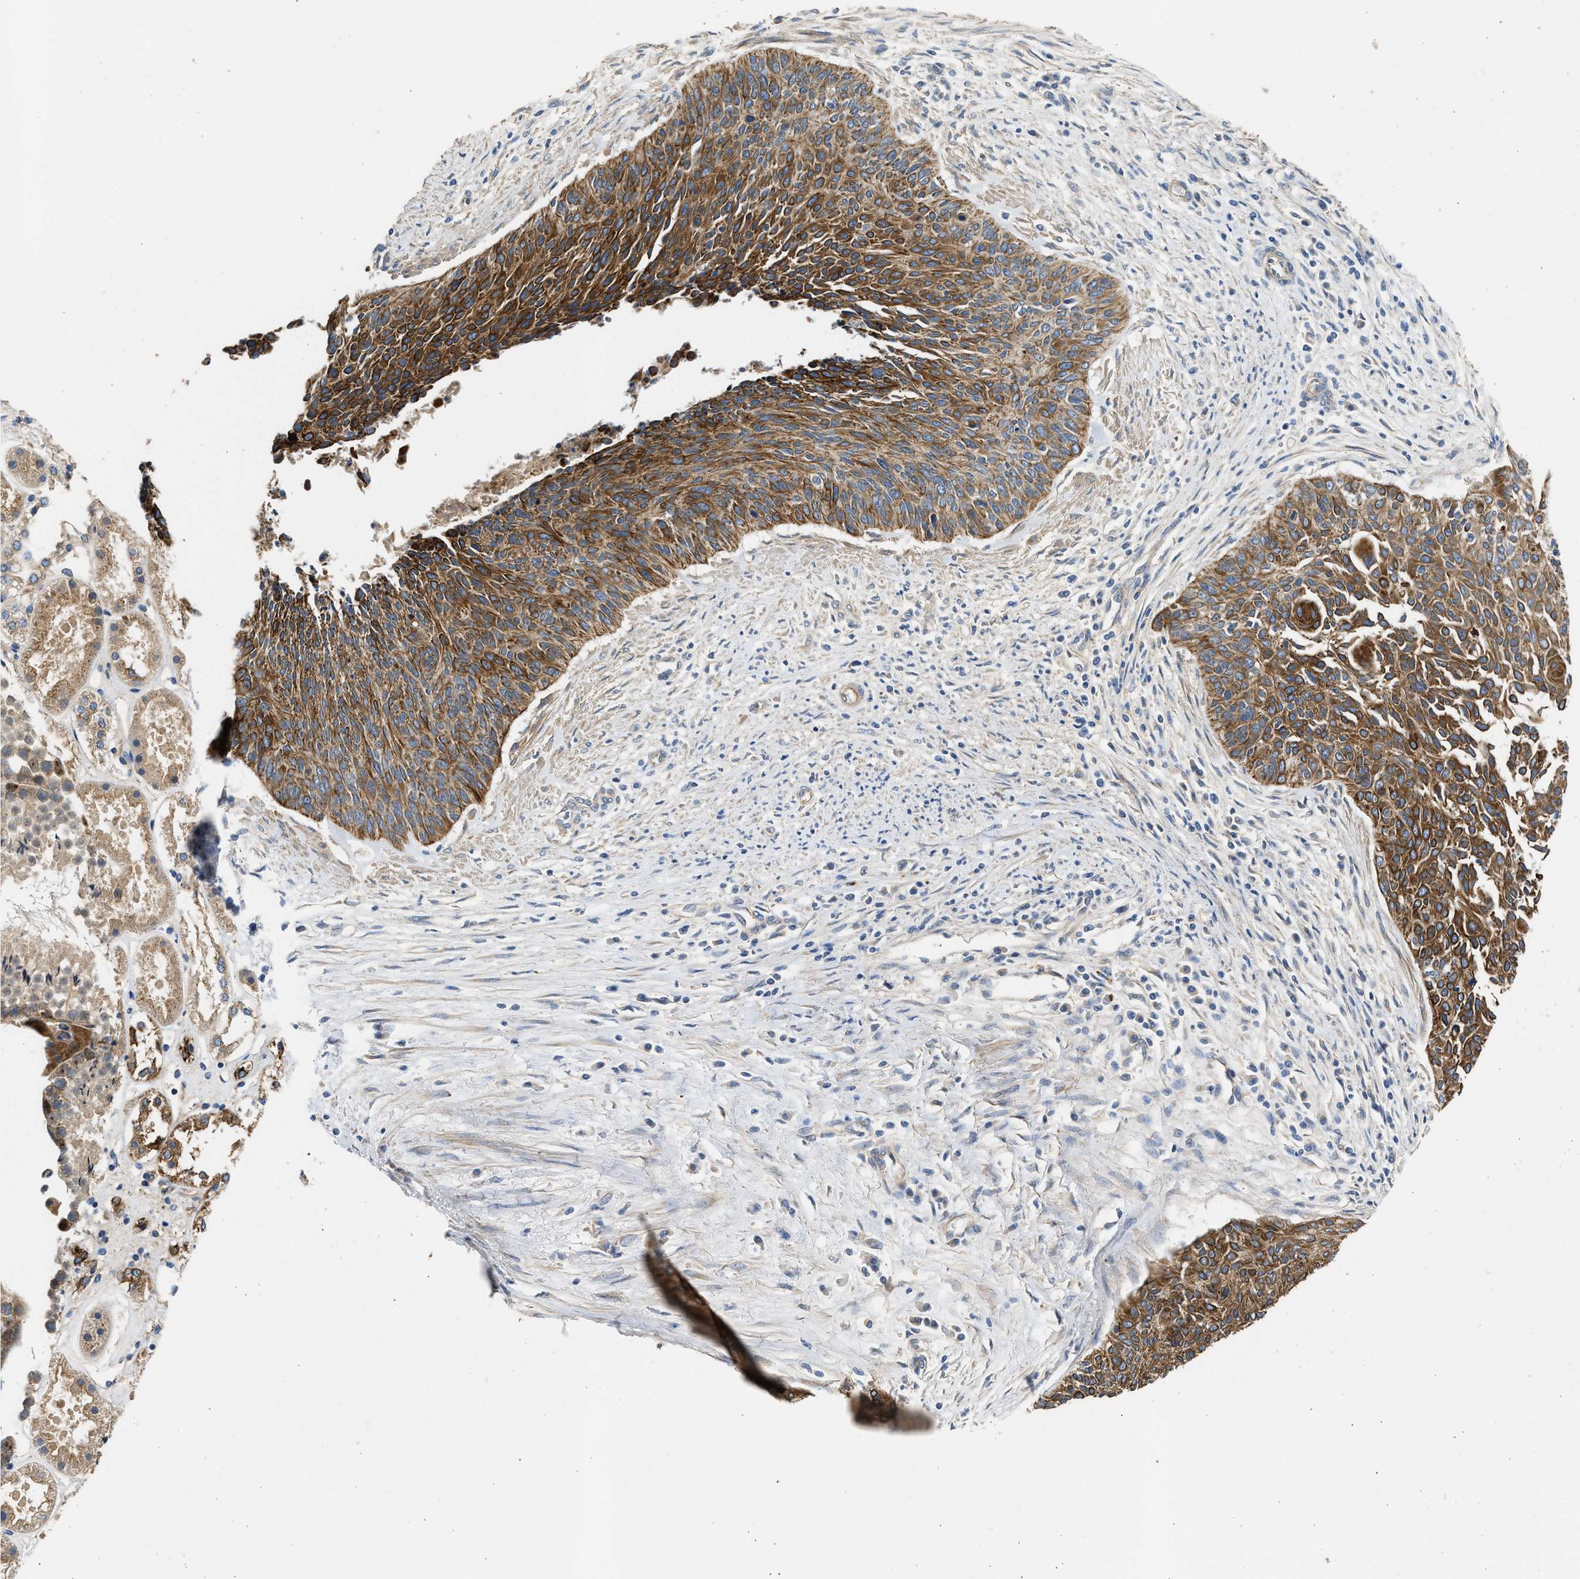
{"staining": {"intensity": "strong", "quantity": ">75%", "location": "cytoplasmic/membranous"}, "tissue": "cervical cancer", "cell_type": "Tumor cells", "image_type": "cancer", "snomed": [{"axis": "morphology", "description": "Squamous cell carcinoma, NOS"}, {"axis": "topography", "description": "Cervix"}], "caption": "Human cervical cancer stained for a protein (brown) demonstrates strong cytoplasmic/membranous positive expression in approximately >75% of tumor cells.", "gene": "CSRNP2", "patient": {"sex": "female", "age": 55}}